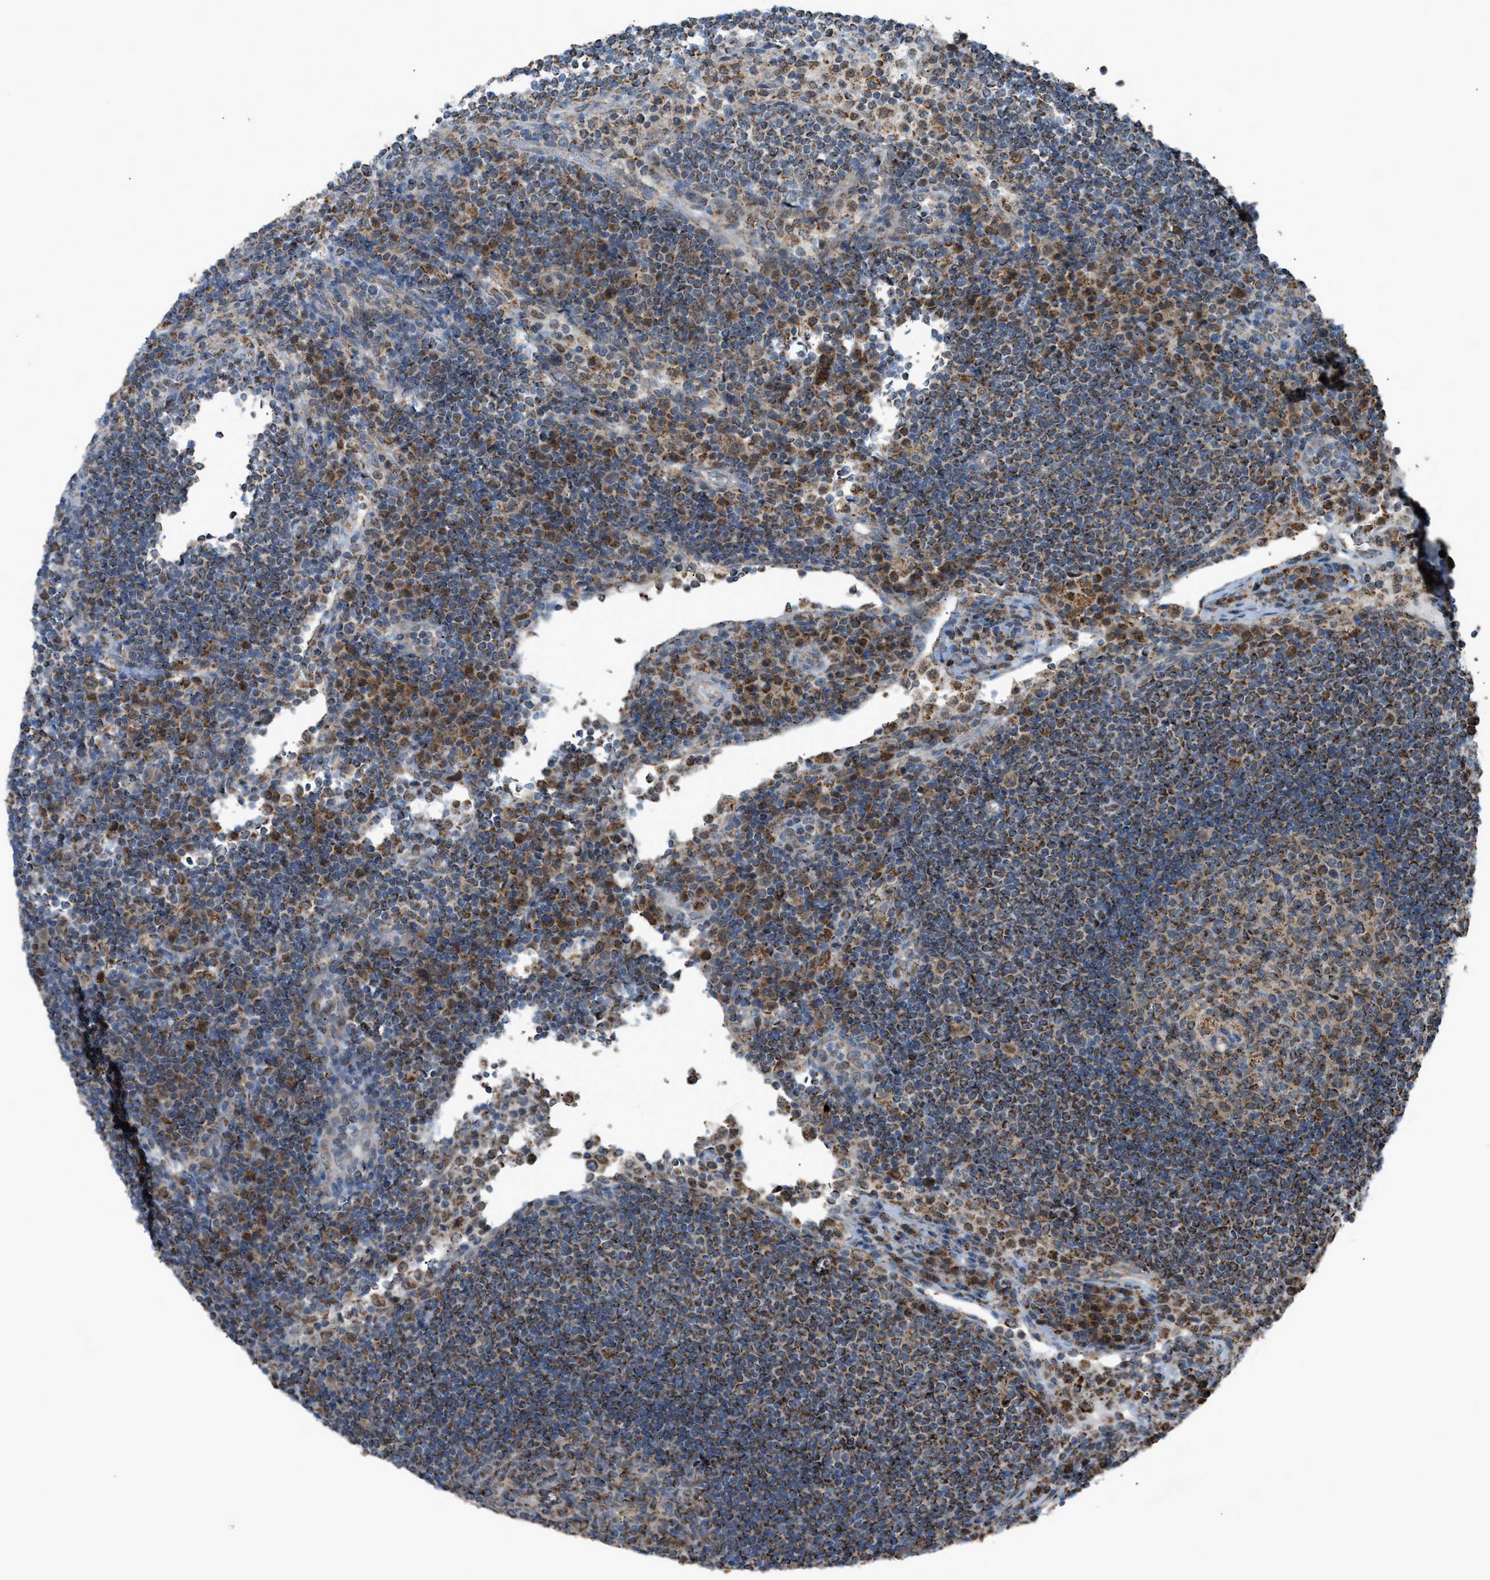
{"staining": {"intensity": "moderate", "quantity": "25%-75%", "location": "cytoplasmic/membranous"}, "tissue": "lymph node", "cell_type": "Germinal center cells", "image_type": "normal", "snomed": [{"axis": "morphology", "description": "Normal tissue, NOS"}, {"axis": "topography", "description": "Lymph node"}], "caption": "Moderate cytoplasmic/membranous staining for a protein is appreciated in about 25%-75% of germinal center cells of unremarkable lymph node using immunohistochemistry (IHC).", "gene": "SRM", "patient": {"sex": "female", "age": 53}}